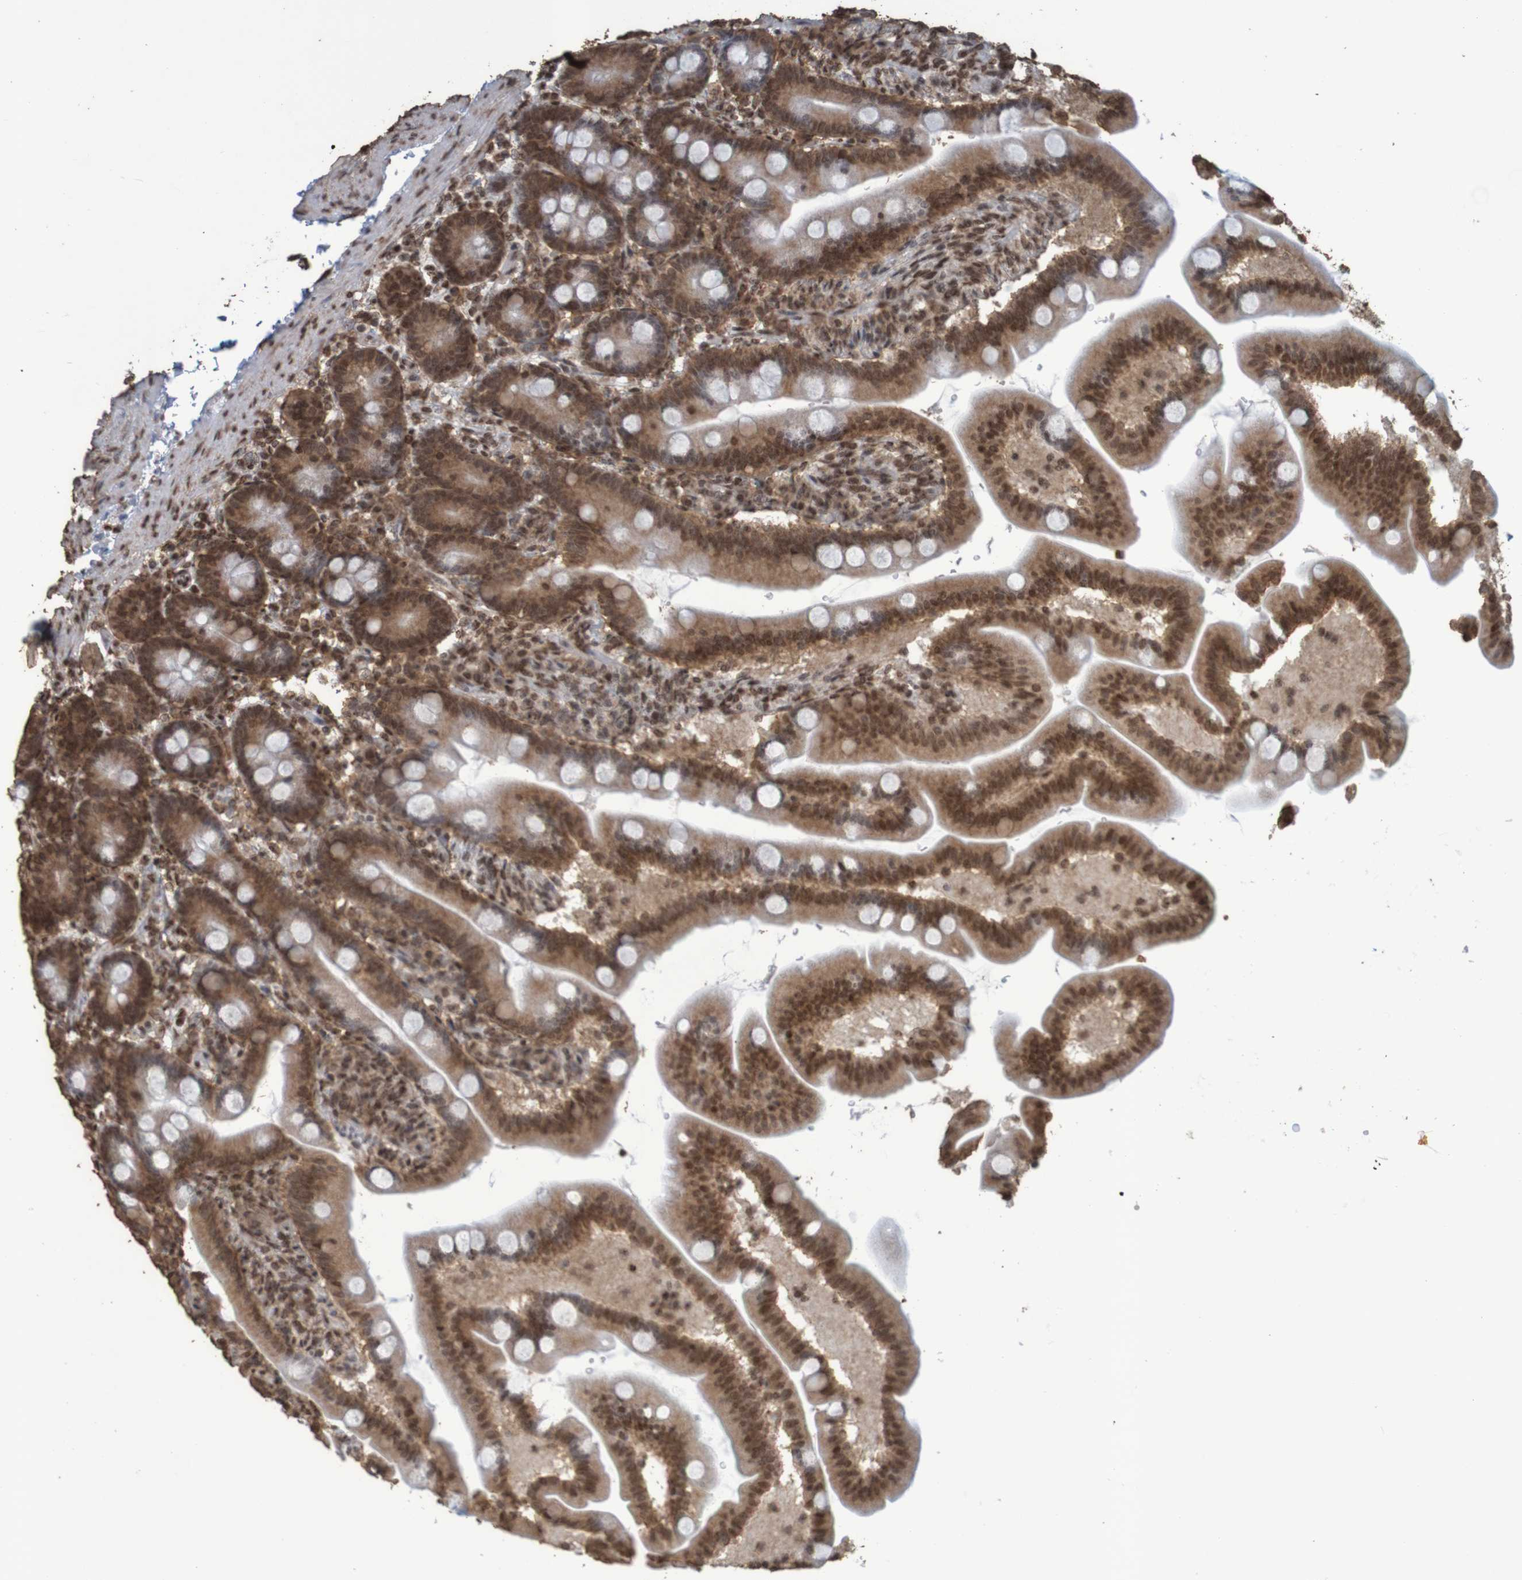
{"staining": {"intensity": "strong", "quantity": ">75%", "location": "cytoplasmic/membranous,nuclear"}, "tissue": "duodenum", "cell_type": "Glandular cells", "image_type": "normal", "snomed": [{"axis": "morphology", "description": "Normal tissue, NOS"}, {"axis": "topography", "description": "Duodenum"}], "caption": "IHC photomicrograph of unremarkable duodenum: human duodenum stained using immunohistochemistry (IHC) demonstrates high levels of strong protein expression localized specifically in the cytoplasmic/membranous,nuclear of glandular cells, appearing as a cytoplasmic/membranous,nuclear brown color.", "gene": "GFI1", "patient": {"sex": "male", "age": 54}}